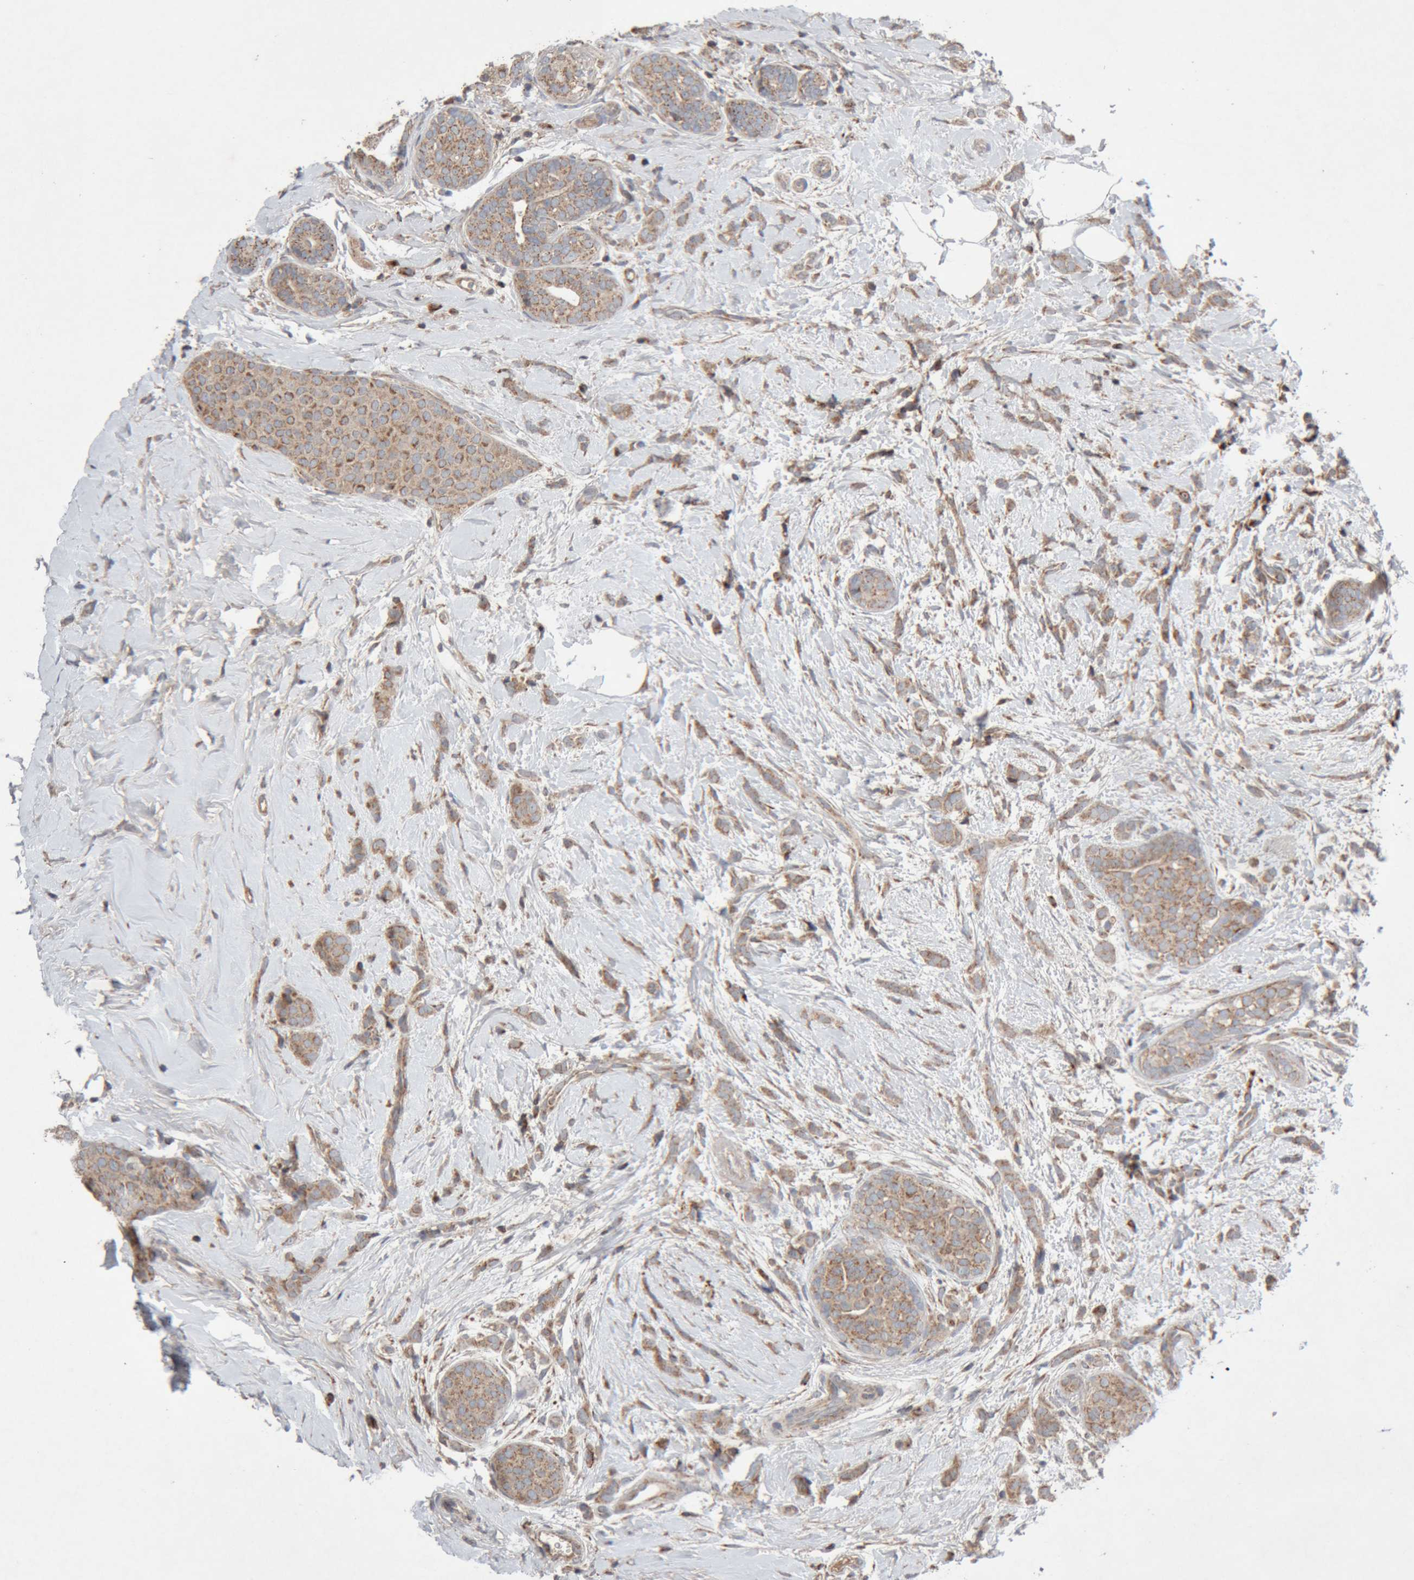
{"staining": {"intensity": "moderate", "quantity": ">75%", "location": "cytoplasmic/membranous"}, "tissue": "breast cancer", "cell_type": "Tumor cells", "image_type": "cancer", "snomed": [{"axis": "morphology", "description": "Lobular carcinoma, in situ"}, {"axis": "morphology", "description": "Lobular carcinoma"}, {"axis": "topography", "description": "Breast"}], "caption": "Brown immunohistochemical staining in human lobular carcinoma in situ (breast) reveals moderate cytoplasmic/membranous expression in approximately >75% of tumor cells.", "gene": "KIF21B", "patient": {"sex": "female", "age": 41}}